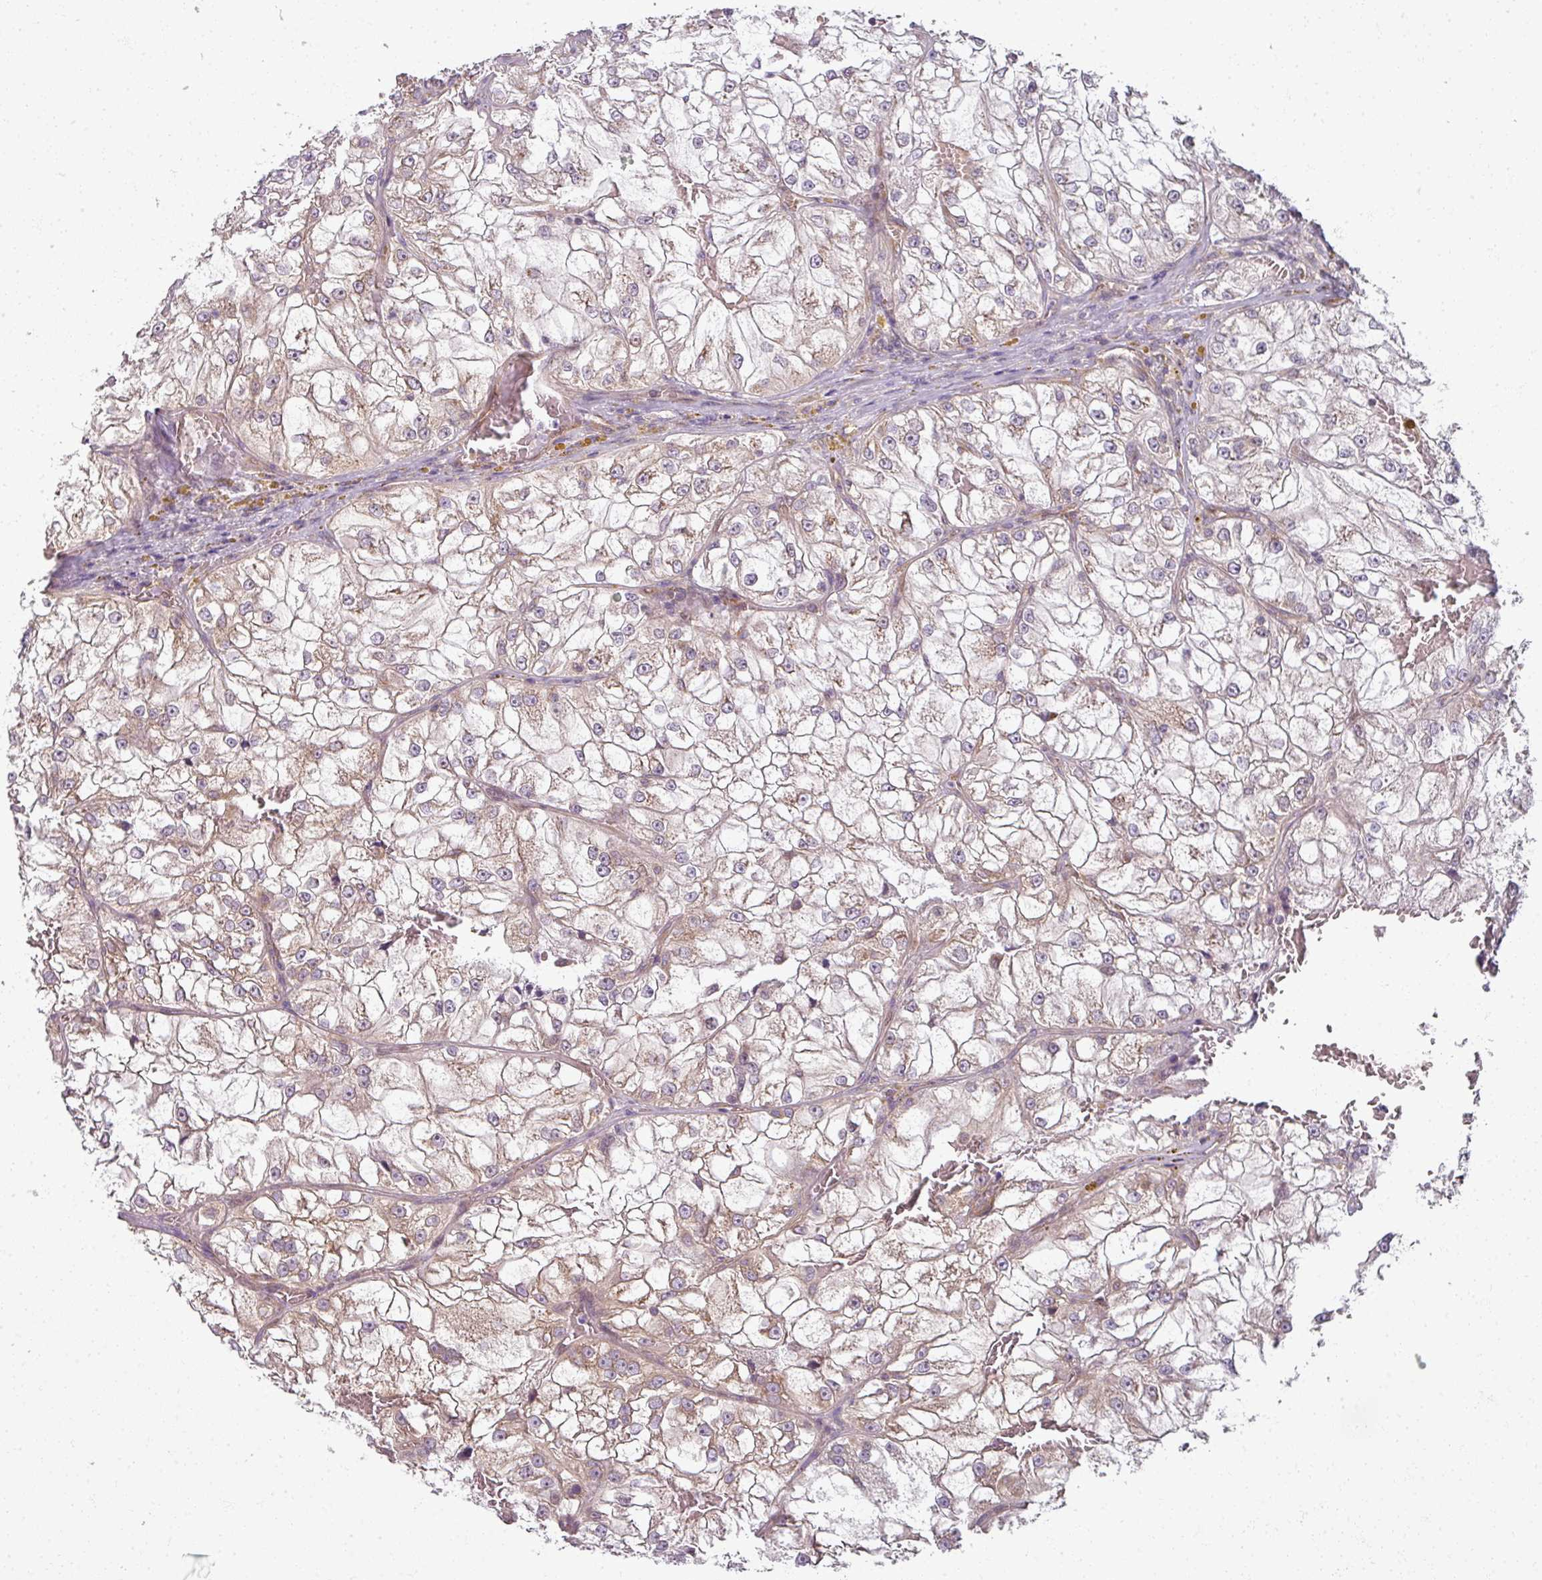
{"staining": {"intensity": "weak", "quantity": "<25%", "location": "cytoplasmic/membranous"}, "tissue": "renal cancer", "cell_type": "Tumor cells", "image_type": "cancer", "snomed": [{"axis": "morphology", "description": "Adenocarcinoma, NOS"}, {"axis": "topography", "description": "Kidney"}], "caption": "High magnification brightfield microscopy of renal cancer stained with DAB (3,3'-diaminobenzidine) (brown) and counterstained with hematoxylin (blue): tumor cells show no significant expression.", "gene": "AGPAT4", "patient": {"sex": "female", "age": 72}}